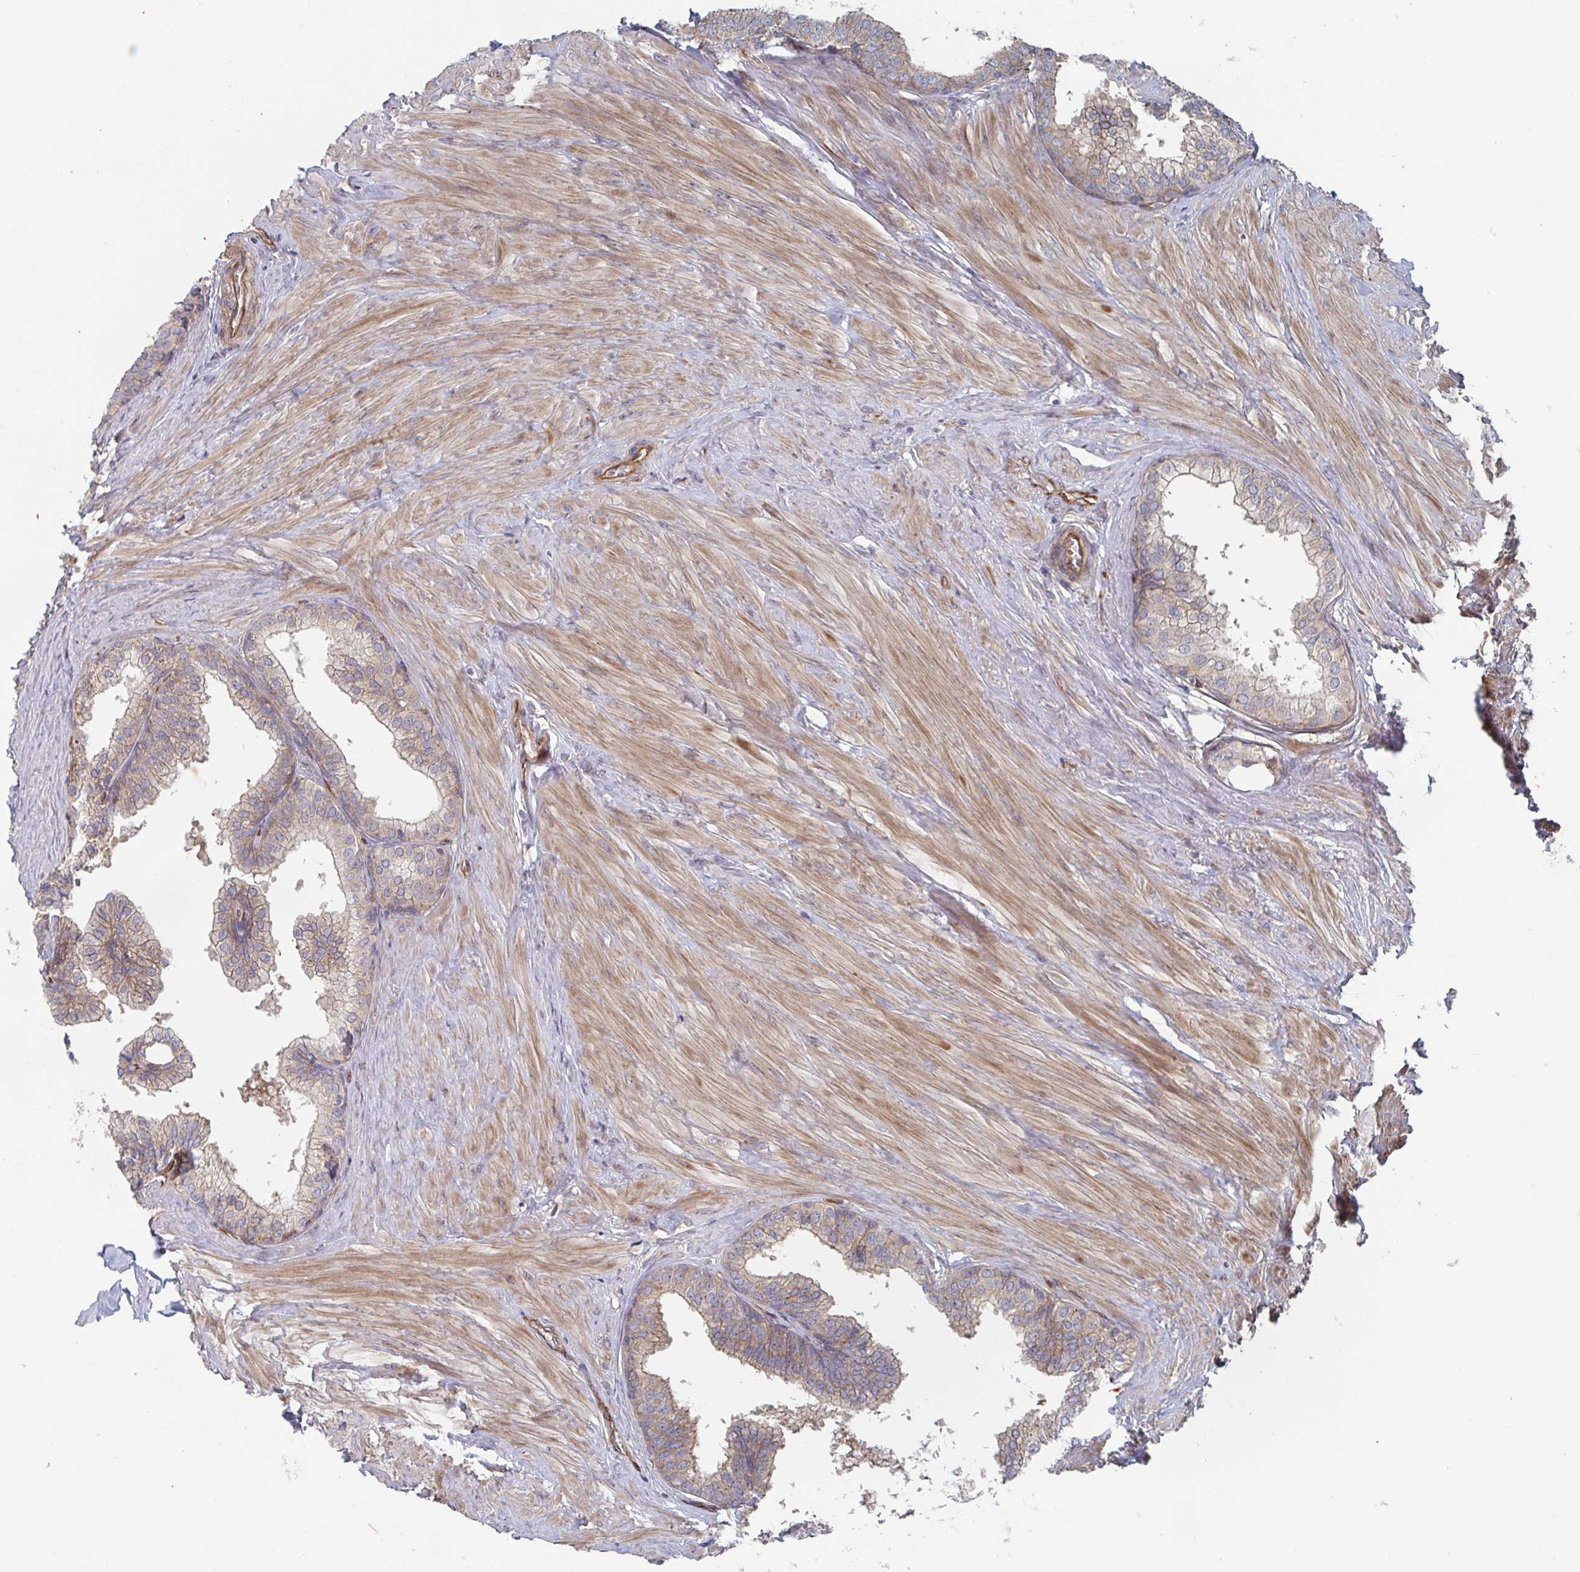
{"staining": {"intensity": "weak", "quantity": "25%-75%", "location": "cytoplasmic/membranous"}, "tissue": "prostate", "cell_type": "Glandular cells", "image_type": "normal", "snomed": [{"axis": "morphology", "description": "Normal tissue, NOS"}, {"axis": "topography", "description": "Prostate"}, {"axis": "topography", "description": "Peripheral nerve tissue"}], "caption": "Protein staining of benign prostate reveals weak cytoplasmic/membranous positivity in about 25%-75% of glandular cells.", "gene": "DVL3", "patient": {"sex": "male", "age": 55}}